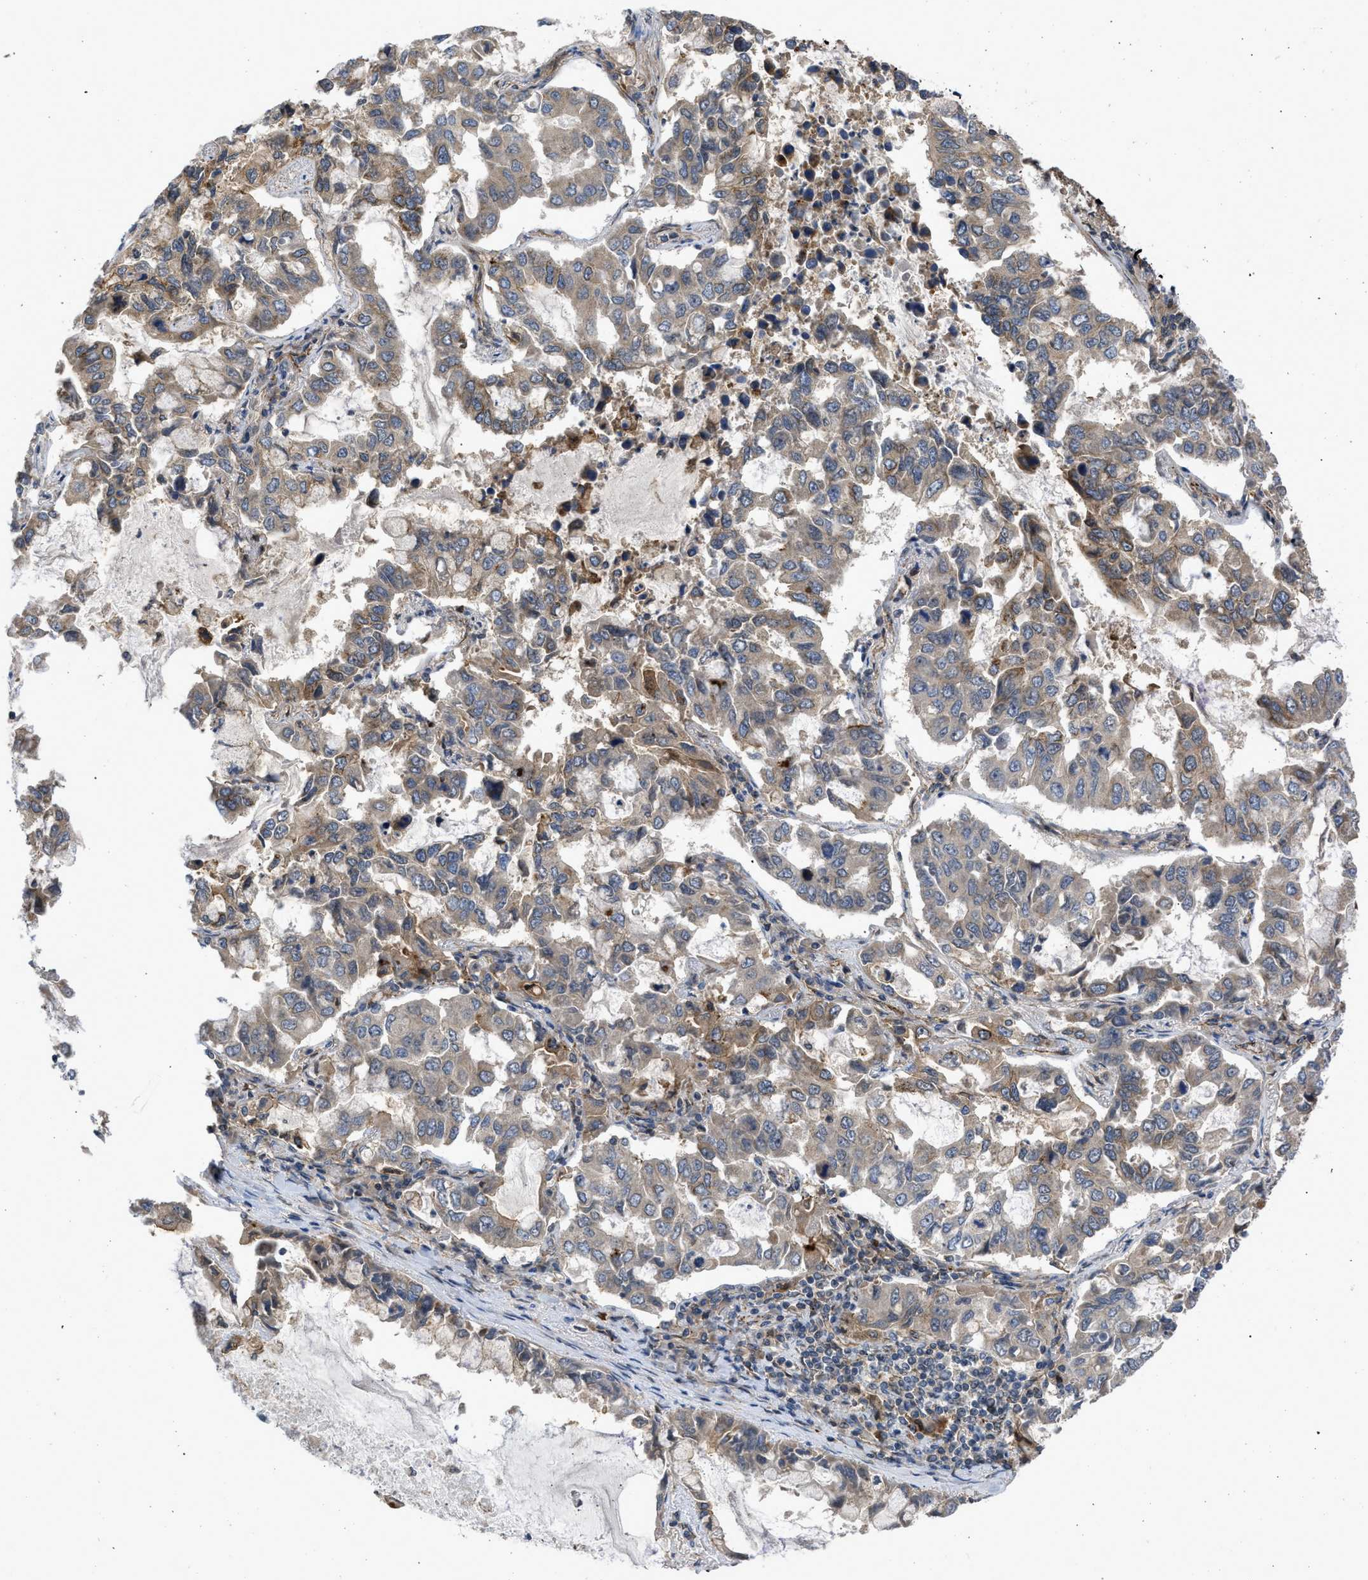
{"staining": {"intensity": "weak", "quantity": "25%-75%", "location": "cytoplasmic/membranous"}, "tissue": "lung cancer", "cell_type": "Tumor cells", "image_type": "cancer", "snomed": [{"axis": "morphology", "description": "Adenocarcinoma, NOS"}, {"axis": "topography", "description": "Lung"}], "caption": "This photomicrograph exhibits adenocarcinoma (lung) stained with IHC to label a protein in brown. The cytoplasmic/membranous of tumor cells show weak positivity for the protein. Nuclei are counter-stained blue.", "gene": "GPATCH2L", "patient": {"sex": "male", "age": 64}}